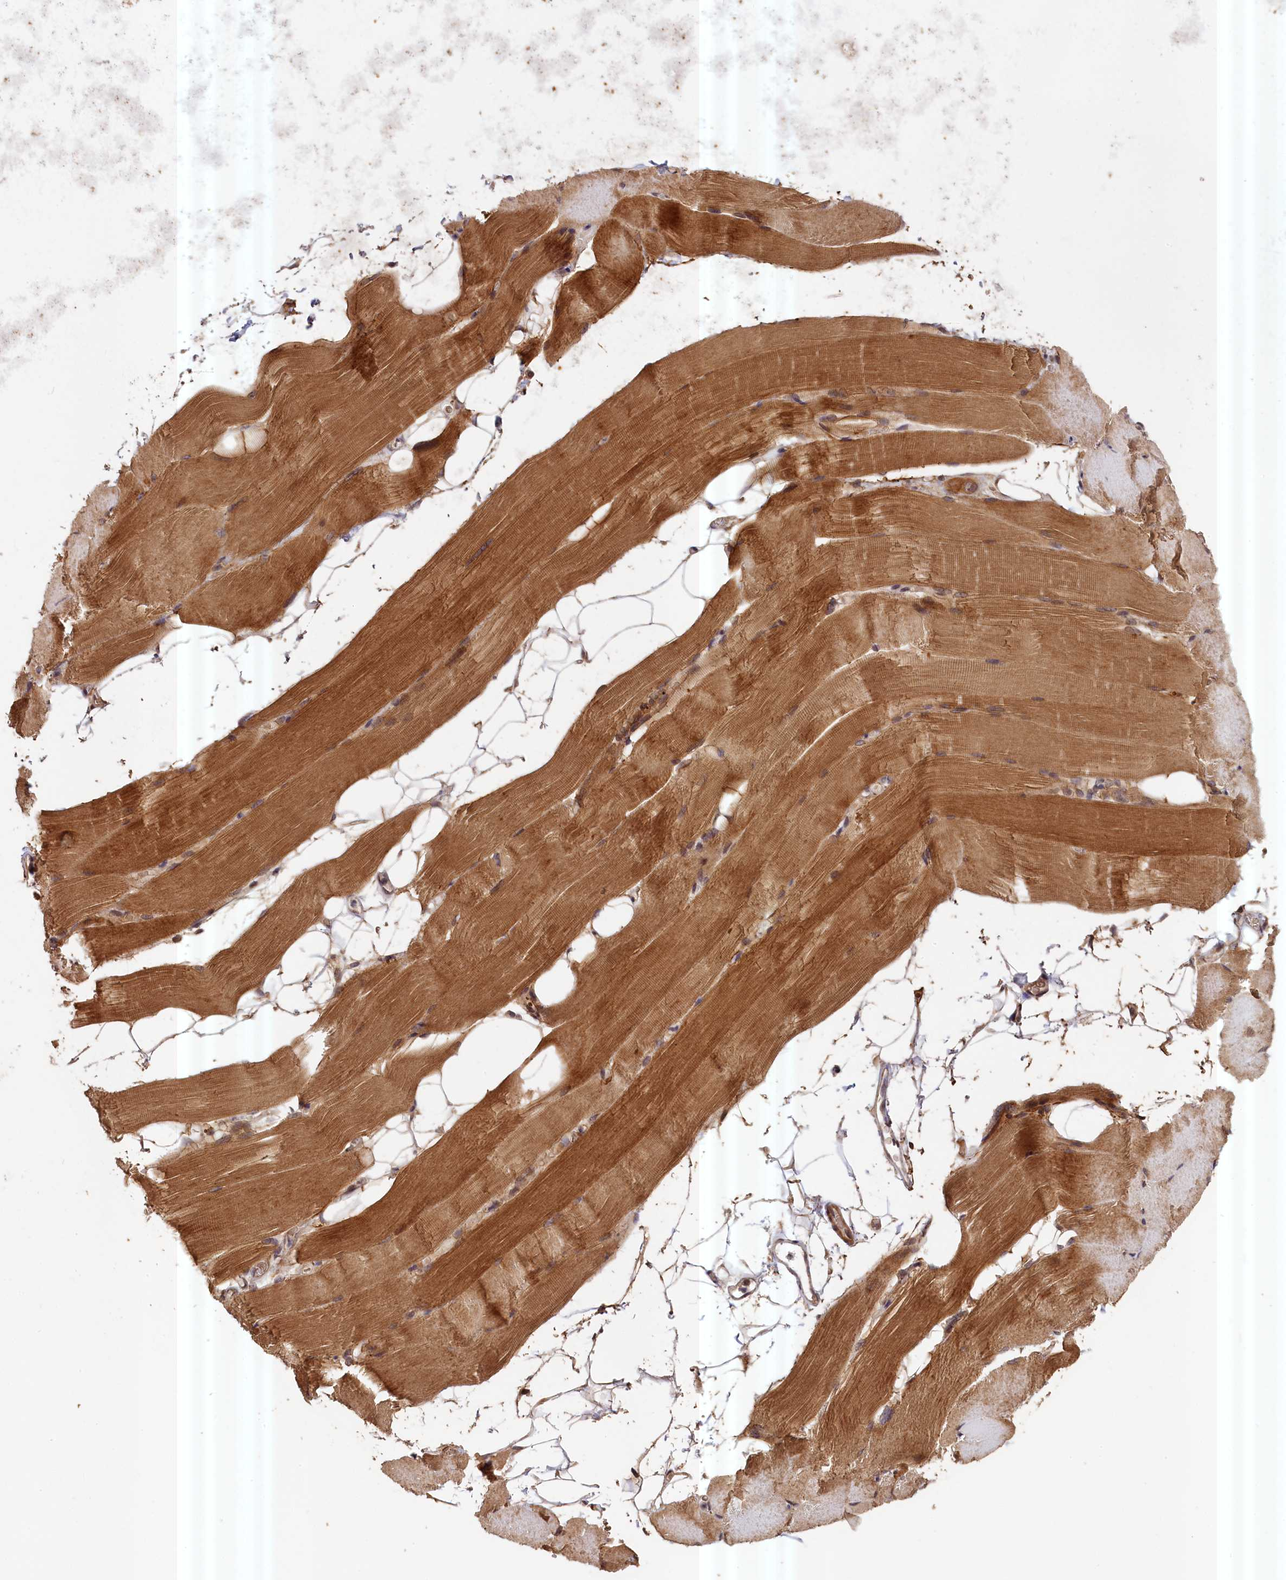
{"staining": {"intensity": "strong", "quantity": ">75%", "location": "cytoplasmic/membranous"}, "tissue": "skeletal muscle", "cell_type": "Myocytes", "image_type": "normal", "snomed": [{"axis": "morphology", "description": "Normal tissue, NOS"}, {"axis": "topography", "description": "Skeletal muscle"}, {"axis": "topography", "description": "Parathyroid gland"}], "caption": "Protein staining of benign skeletal muscle shows strong cytoplasmic/membranous staining in approximately >75% of myocytes. The staining was performed using DAB (3,3'-diaminobenzidine) to visualize the protein expression in brown, while the nuclei were stained in blue with hematoxylin (Magnification: 20x).", "gene": "ZNF480", "patient": {"sex": "female", "age": 37}}